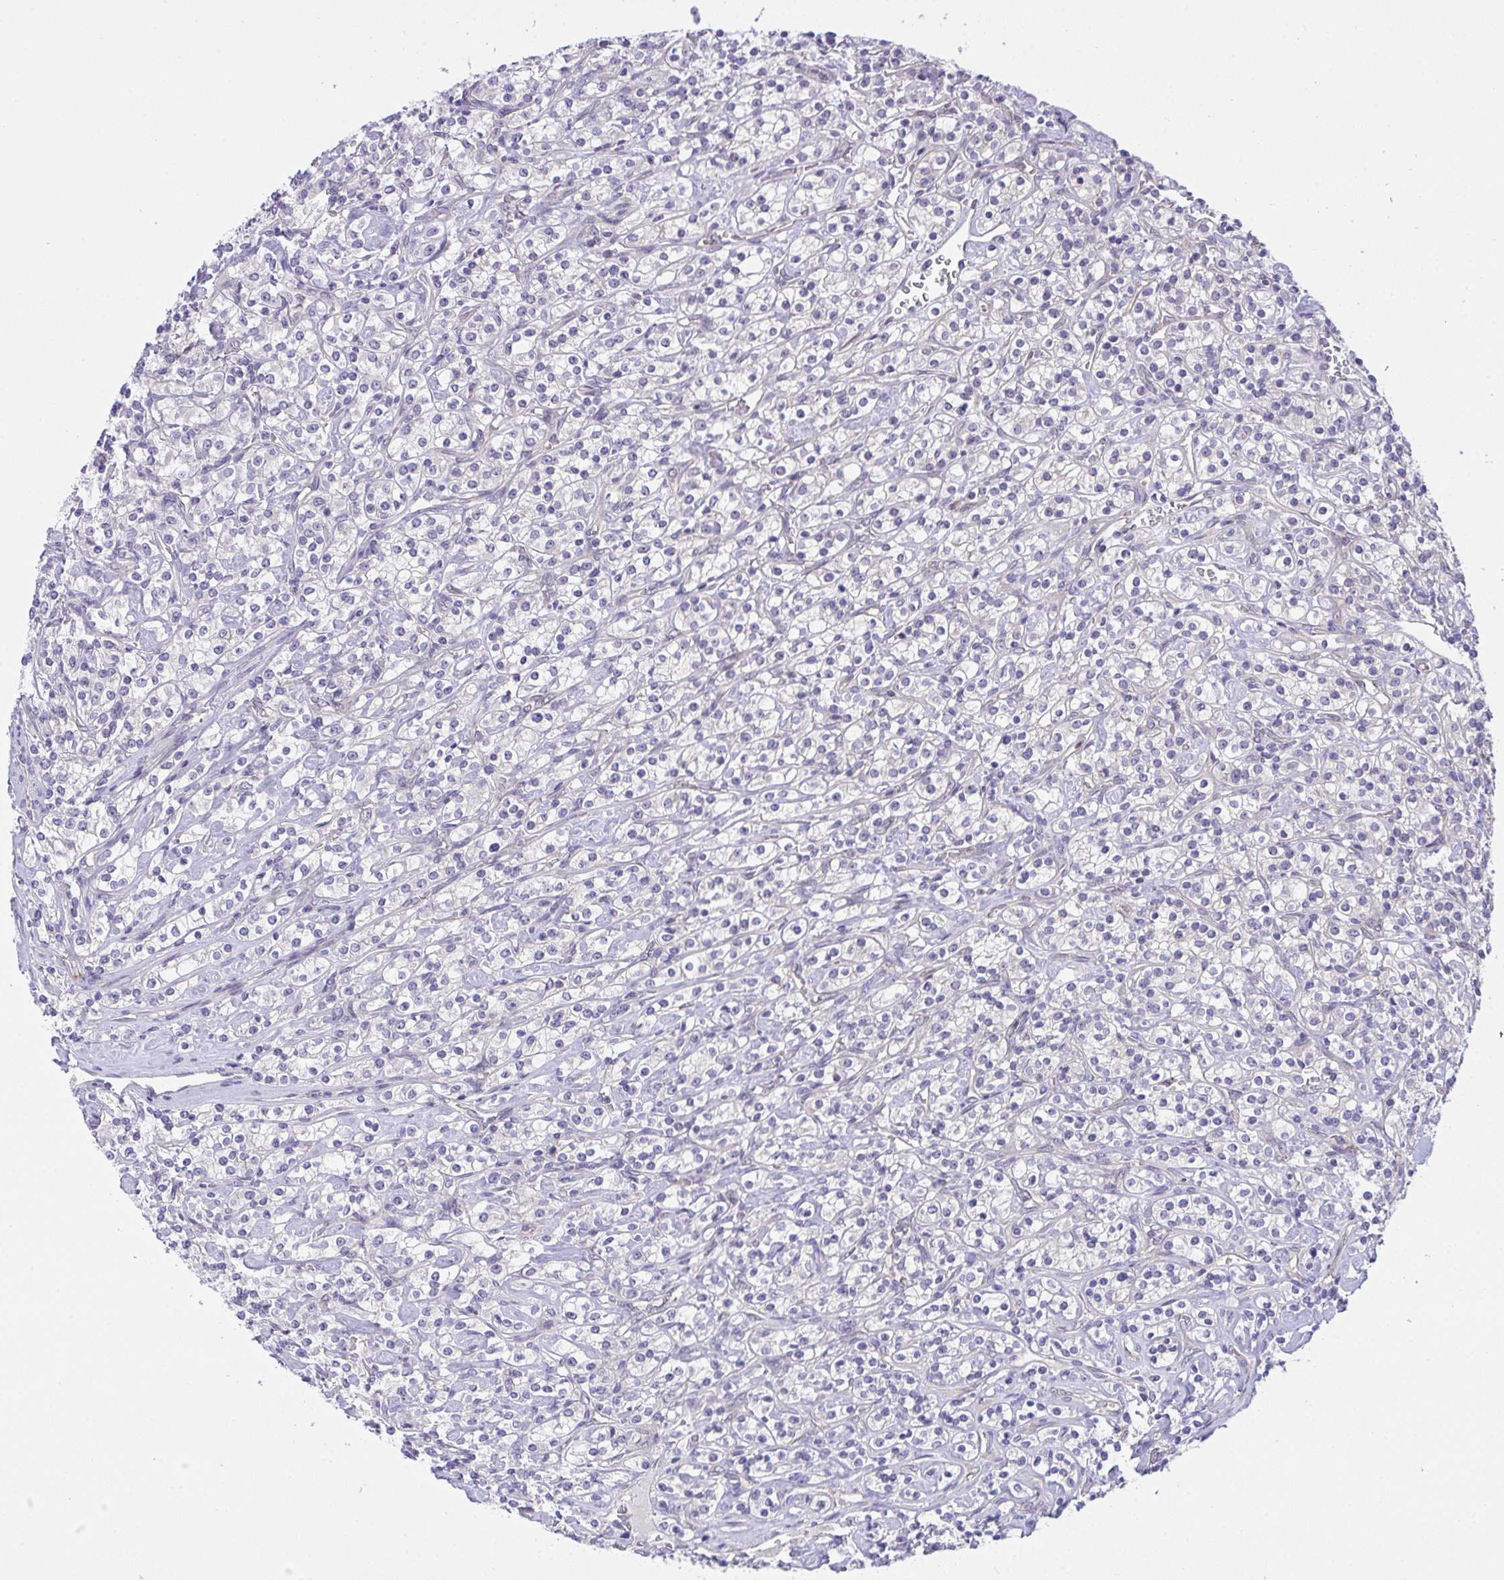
{"staining": {"intensity": "negative", "quantity": "none", "location": "none"}, "tissue": "renal cancer", "cell_type": "Tumor cells", "image_type": "cancer", "snomed": [{"axis": "morphology", "description": "Adenocarcinoma, NOS"}, {"axis": "topography", "description": "Kidney"}], "caption": "High power microscopy photomicrograph of an IHC photomicrograph of renal adenocarcinoma, revealing no significant staining in tumor cells.", "gene": "HOXD12", "patient": {"sex": "male", "age": 77}}